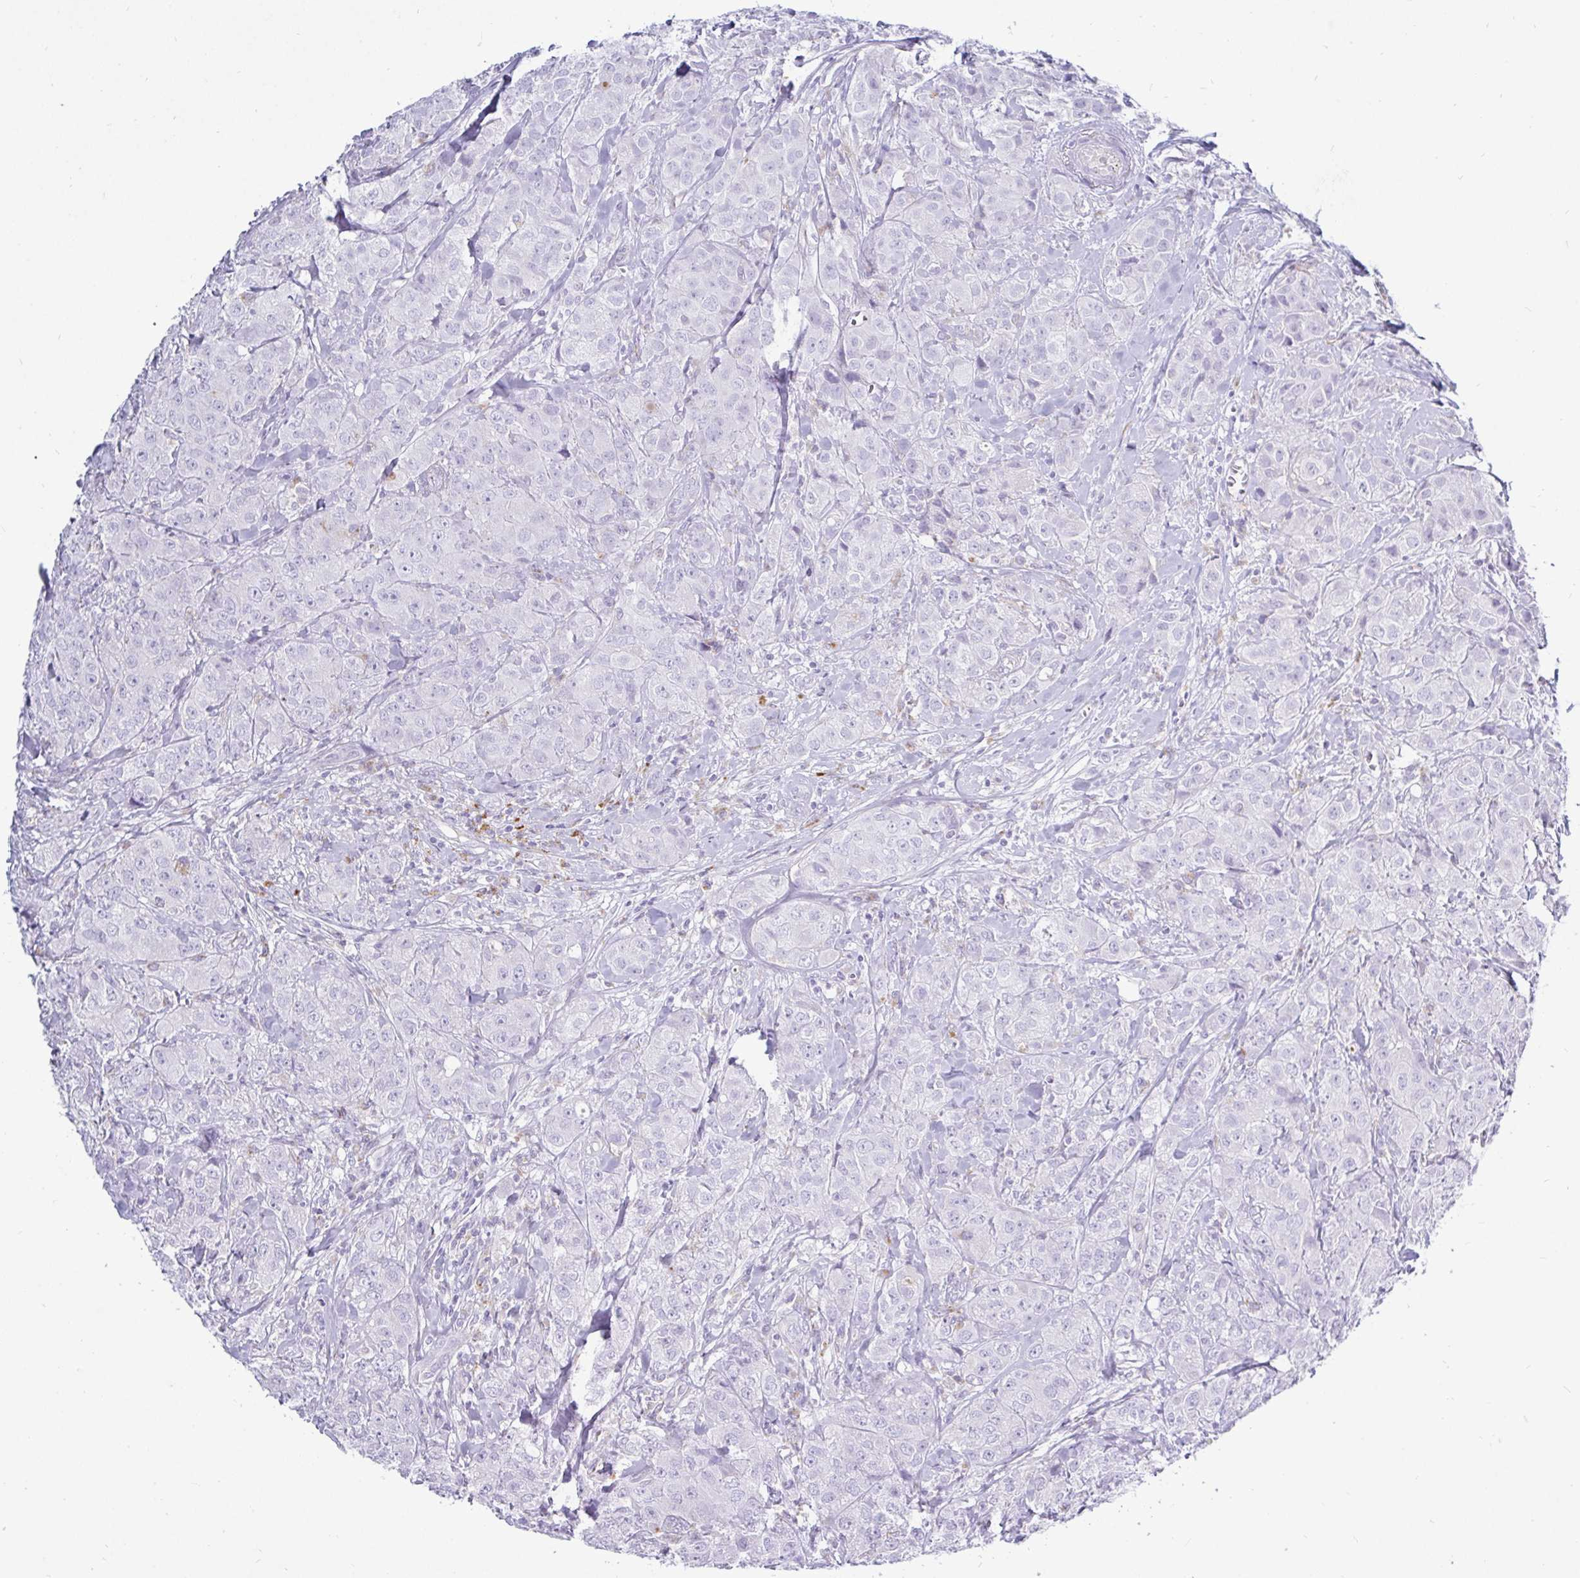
{"staining": {"intensity": "negative", "quantity": "none", "location": "none"}, "tissue": "breast cancer", "cell_type": "Tumor cells", "image_type": "cancer", "snomed": [{"axis": "morphology", "description": "Normal tissue, NOS"}, {"axis": "morphology", "description": "Duct carcinoma"}, {"axis": "topography", "description": "Breast"}], "caption": "Immunohistochemical staining of breast cancer (intraductal carcinoma) displays no significant positivity in tumor cells.", "gene": "CTSZ", "patient": {"sex": "female", "age": 43}}